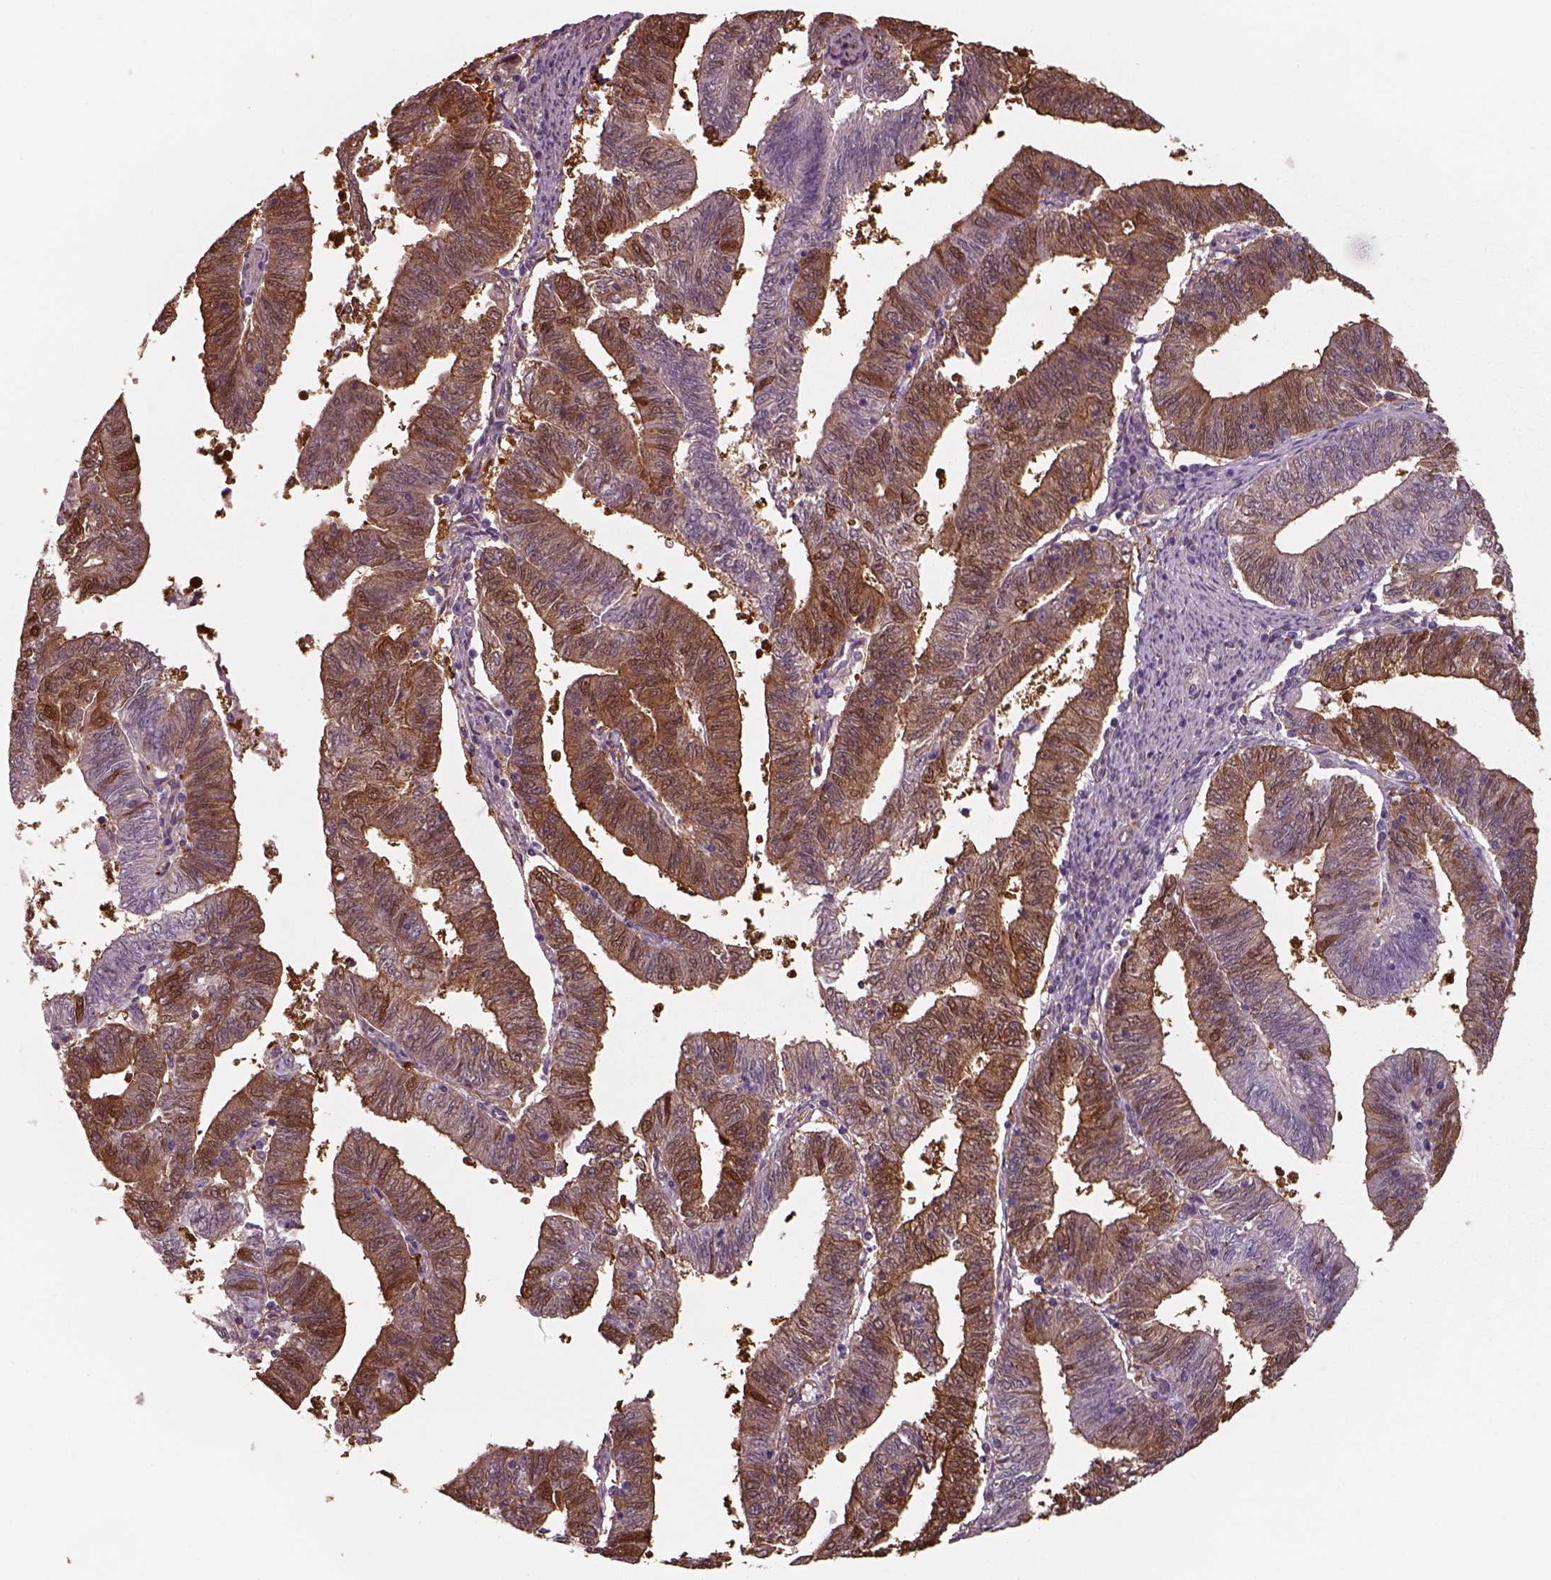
{"staining": {"intensity": "moderate", "quantity": "25%-75%", "location": "cytoplasmic/membranous"}, "tissue": "endometrial cancer", "cell_type": "Tumor cells", "image_type": "cancer", "snomed": [{"axis": "morphology", "description": "Adenocarcinoma, NOS"}, {"axis": "topography", "description": "Endometrium"}], "caption": "Approximately 25%-75% of tumor cells in endometrial cancer demonstrate moderate cytoplasmic/membranous protein staining as visualized by brown immunohistochemical staining.", "gene": "ISYNA1", "patient": {"sex": "female", "age": 82}}